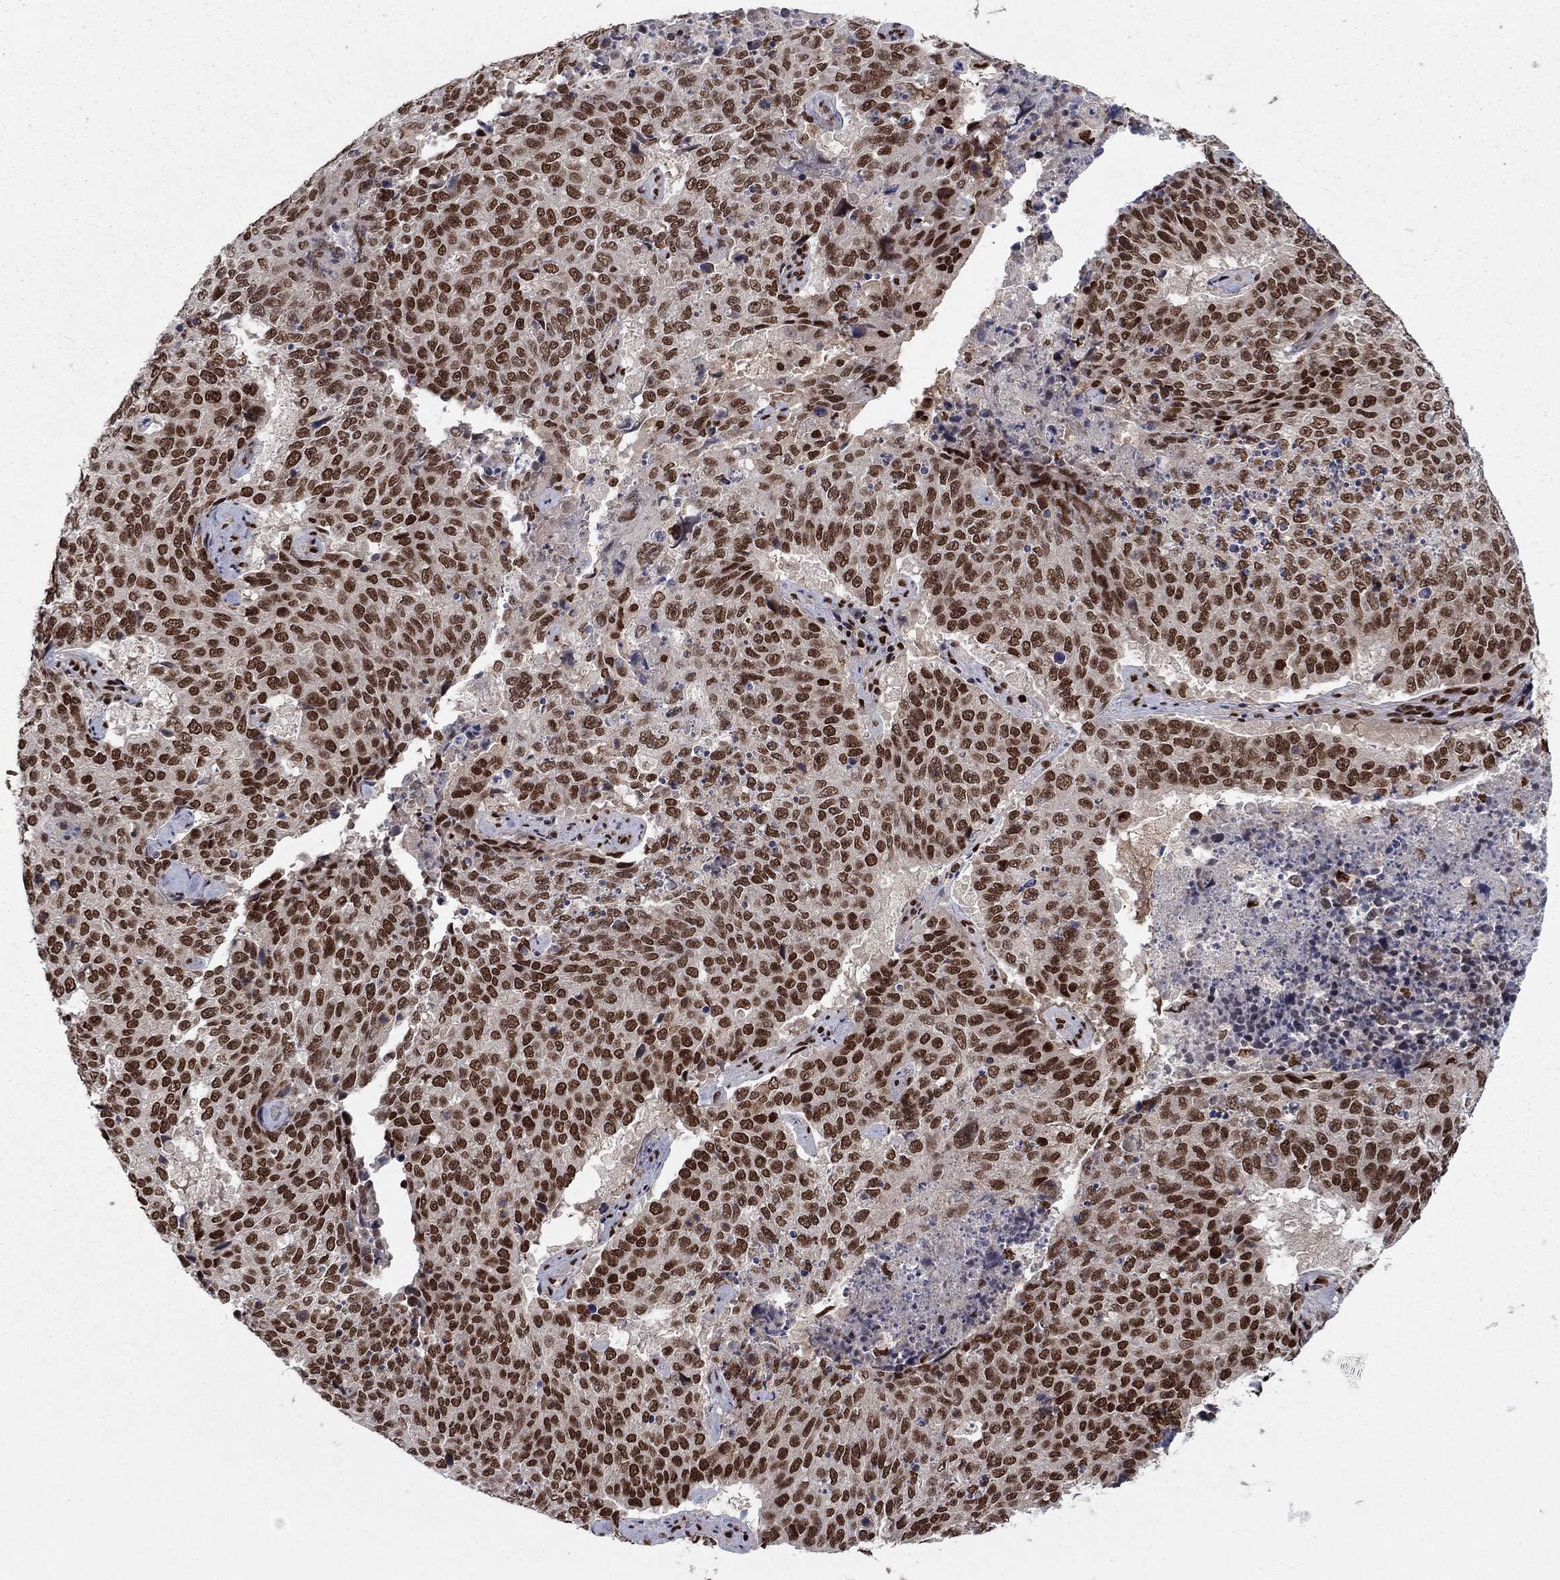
{"staining": {"intensity": "strong", "quantity": "25%-75%", "location": "nuclear"}, "tissue": "lung cancer", "cell_type": "Tumor cells", "image_type": "cancer", "snomed": [{"axis": "morphology", "description": "Normal tissue, NOS"}, {"axis": "morphology", "description": "Squamous cell carcinoma, NOS"}, {"axis": "topography", "description": "Bronchus"}, {"axis": "topography", "description": "Lung"}], "caption": "Immunohistochemistry (IHC) (DAB) staining of human squamous cell carcinoma (lung) shows strong nuclear protein expression in about 25%-75% of tumor cells.", "gene": "USP54", "patient": {"sex": "male", "age": 64}}